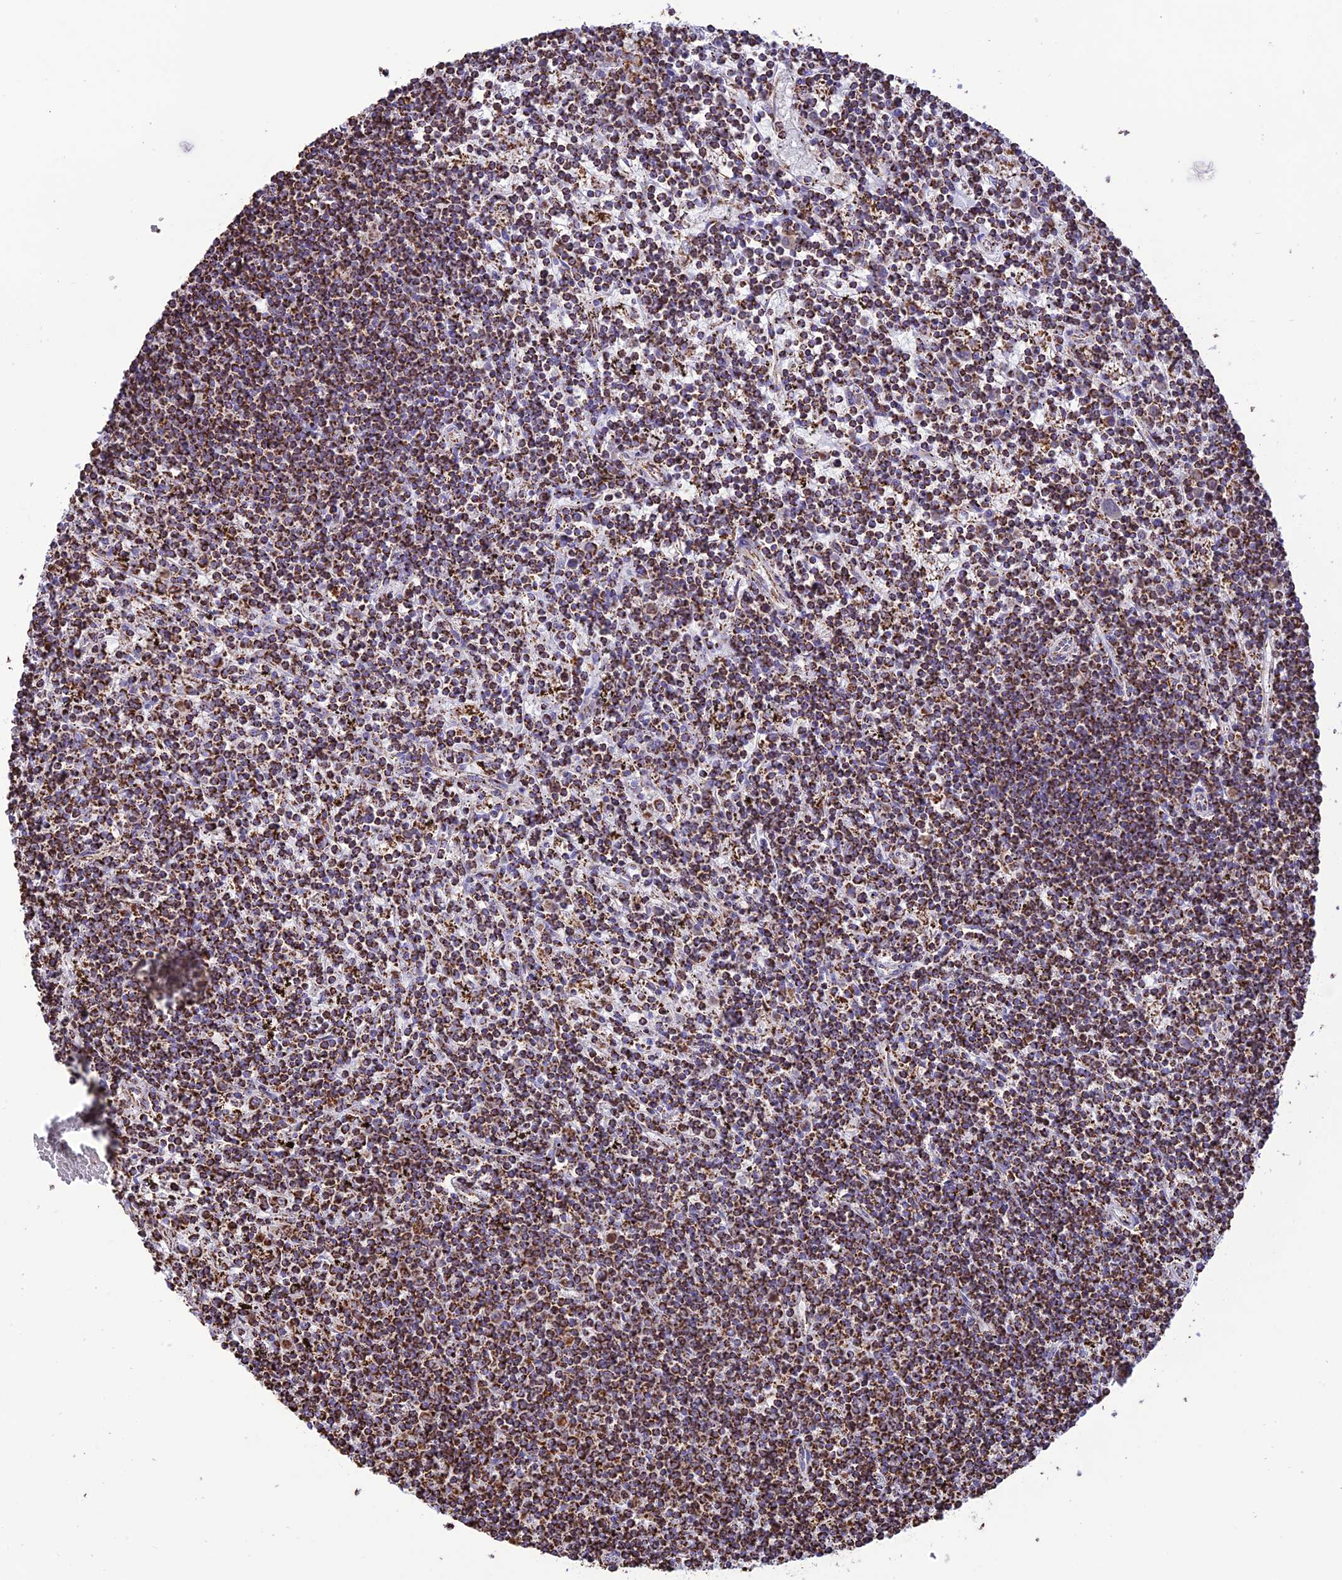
{"staining": {"intensity": "strong", "quantity": ">75%", "location": "cytoplasmic/membranous"}, "tissue": "lymphoma", "cell_type": "Tumor cells", "image_type": "cancer", "snomed": [{"axis": "morphology", "description": "Malignant lymphoma, non-Hodgkin's type, Low grade"}, {"axis": "topography", "description": "Spleen"}], "caption": "Protein expression analysis of lymphoma demonstrates strong cytoplasmic/membranous positivity in approximately >75% of tumor cells.", "gene": "NDUFAF1", "patient": {"sex": "male", "age": 76}}